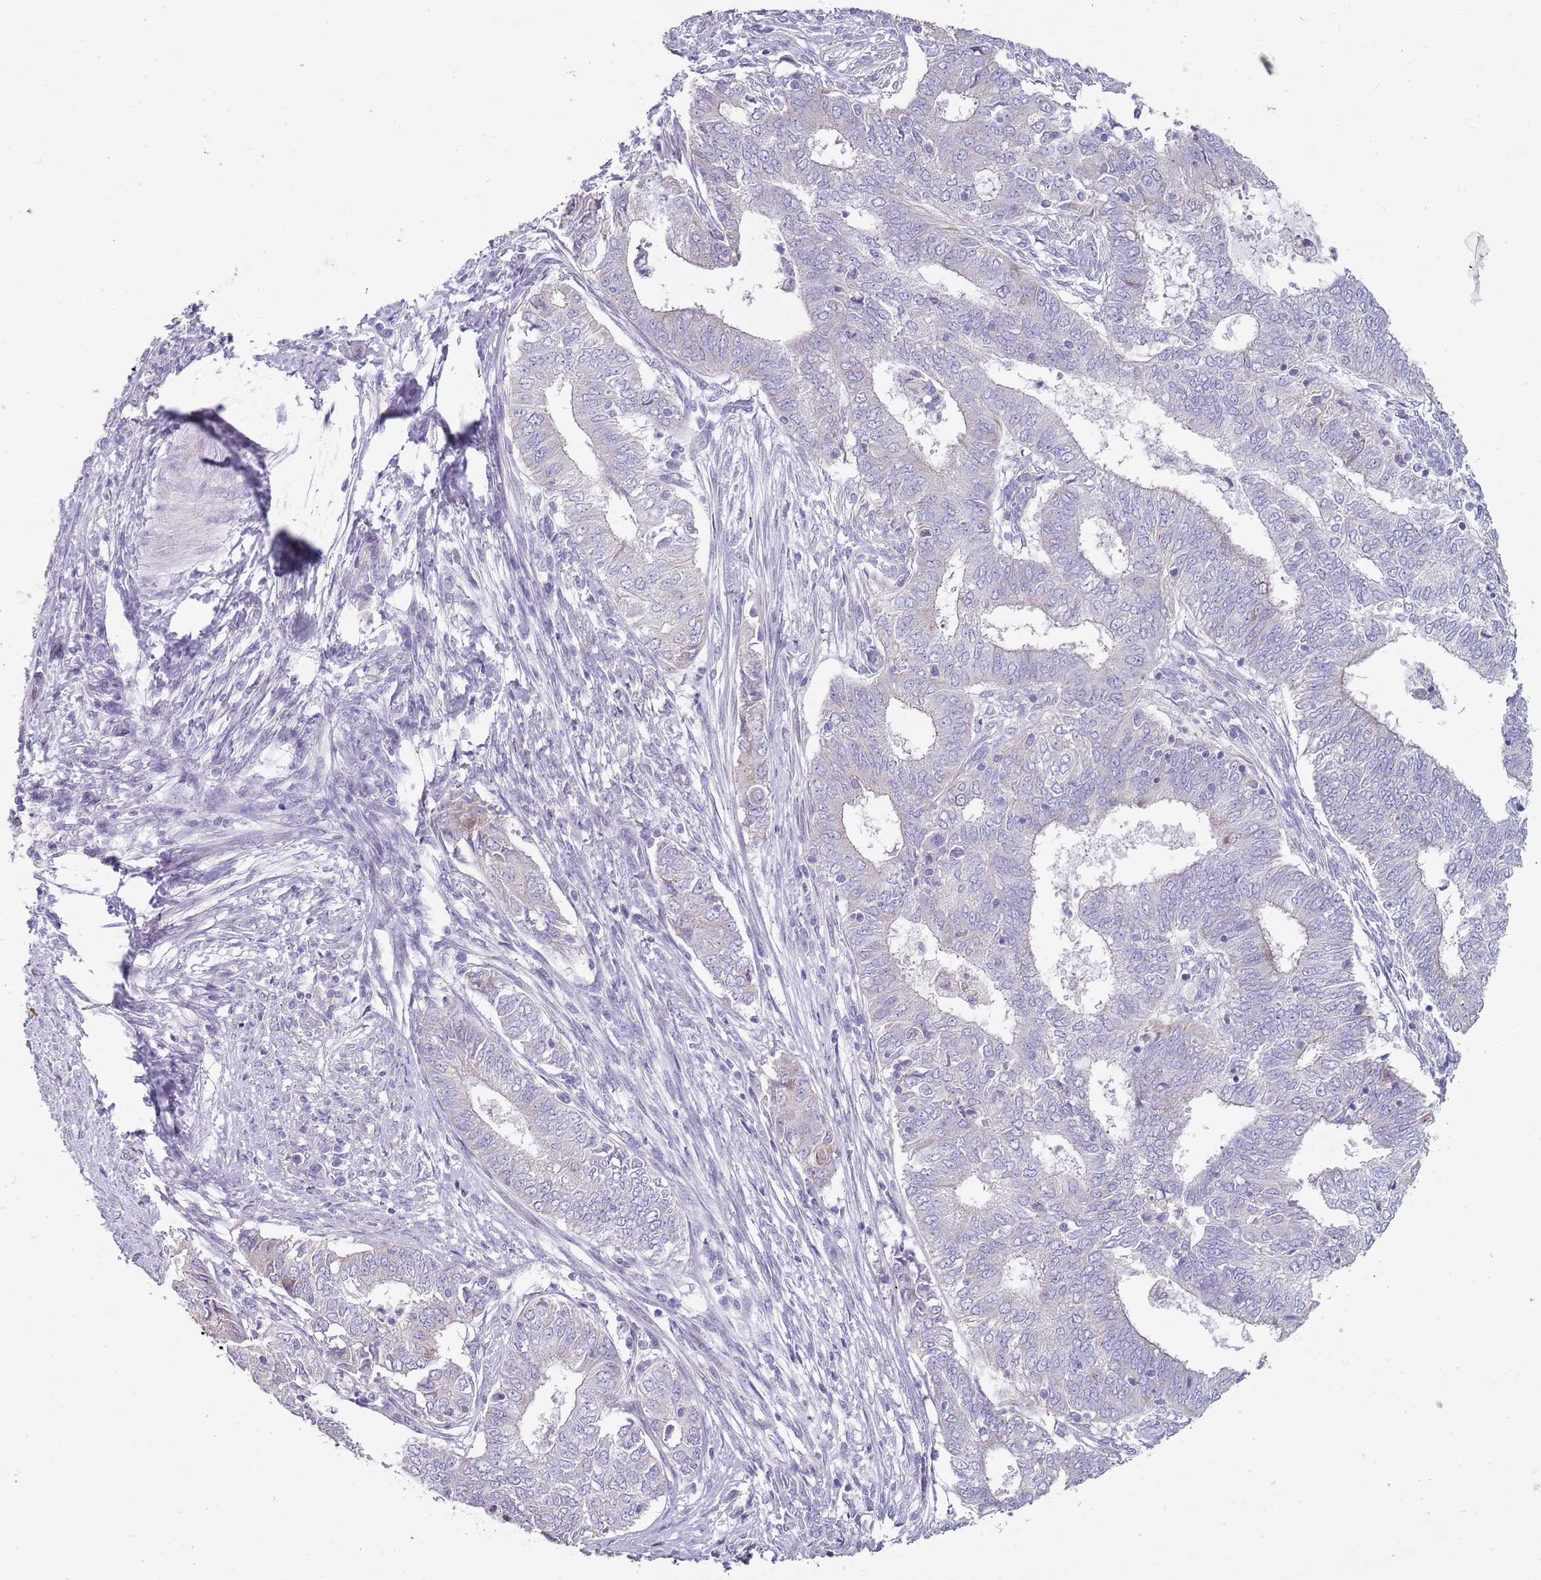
{"staining": {"intensity": "negative", "quantity": "none", "location": "none"}, "tissue": "endometrial cancer", "cell_type": "Tumor cells", "image_type": "cancer", "snomed": [{"axis": "morphology", "description": "Adenocarcinoma, NOS"}, {"axis": "topography", "description": "Endometrium"}], "caption": "Endometrial adenocarcinoma stained for a protein using IHC demonstrates no expression tumor cells.", "gene": "ZNF583", "patient": {"sex": "female", "age": 62}}